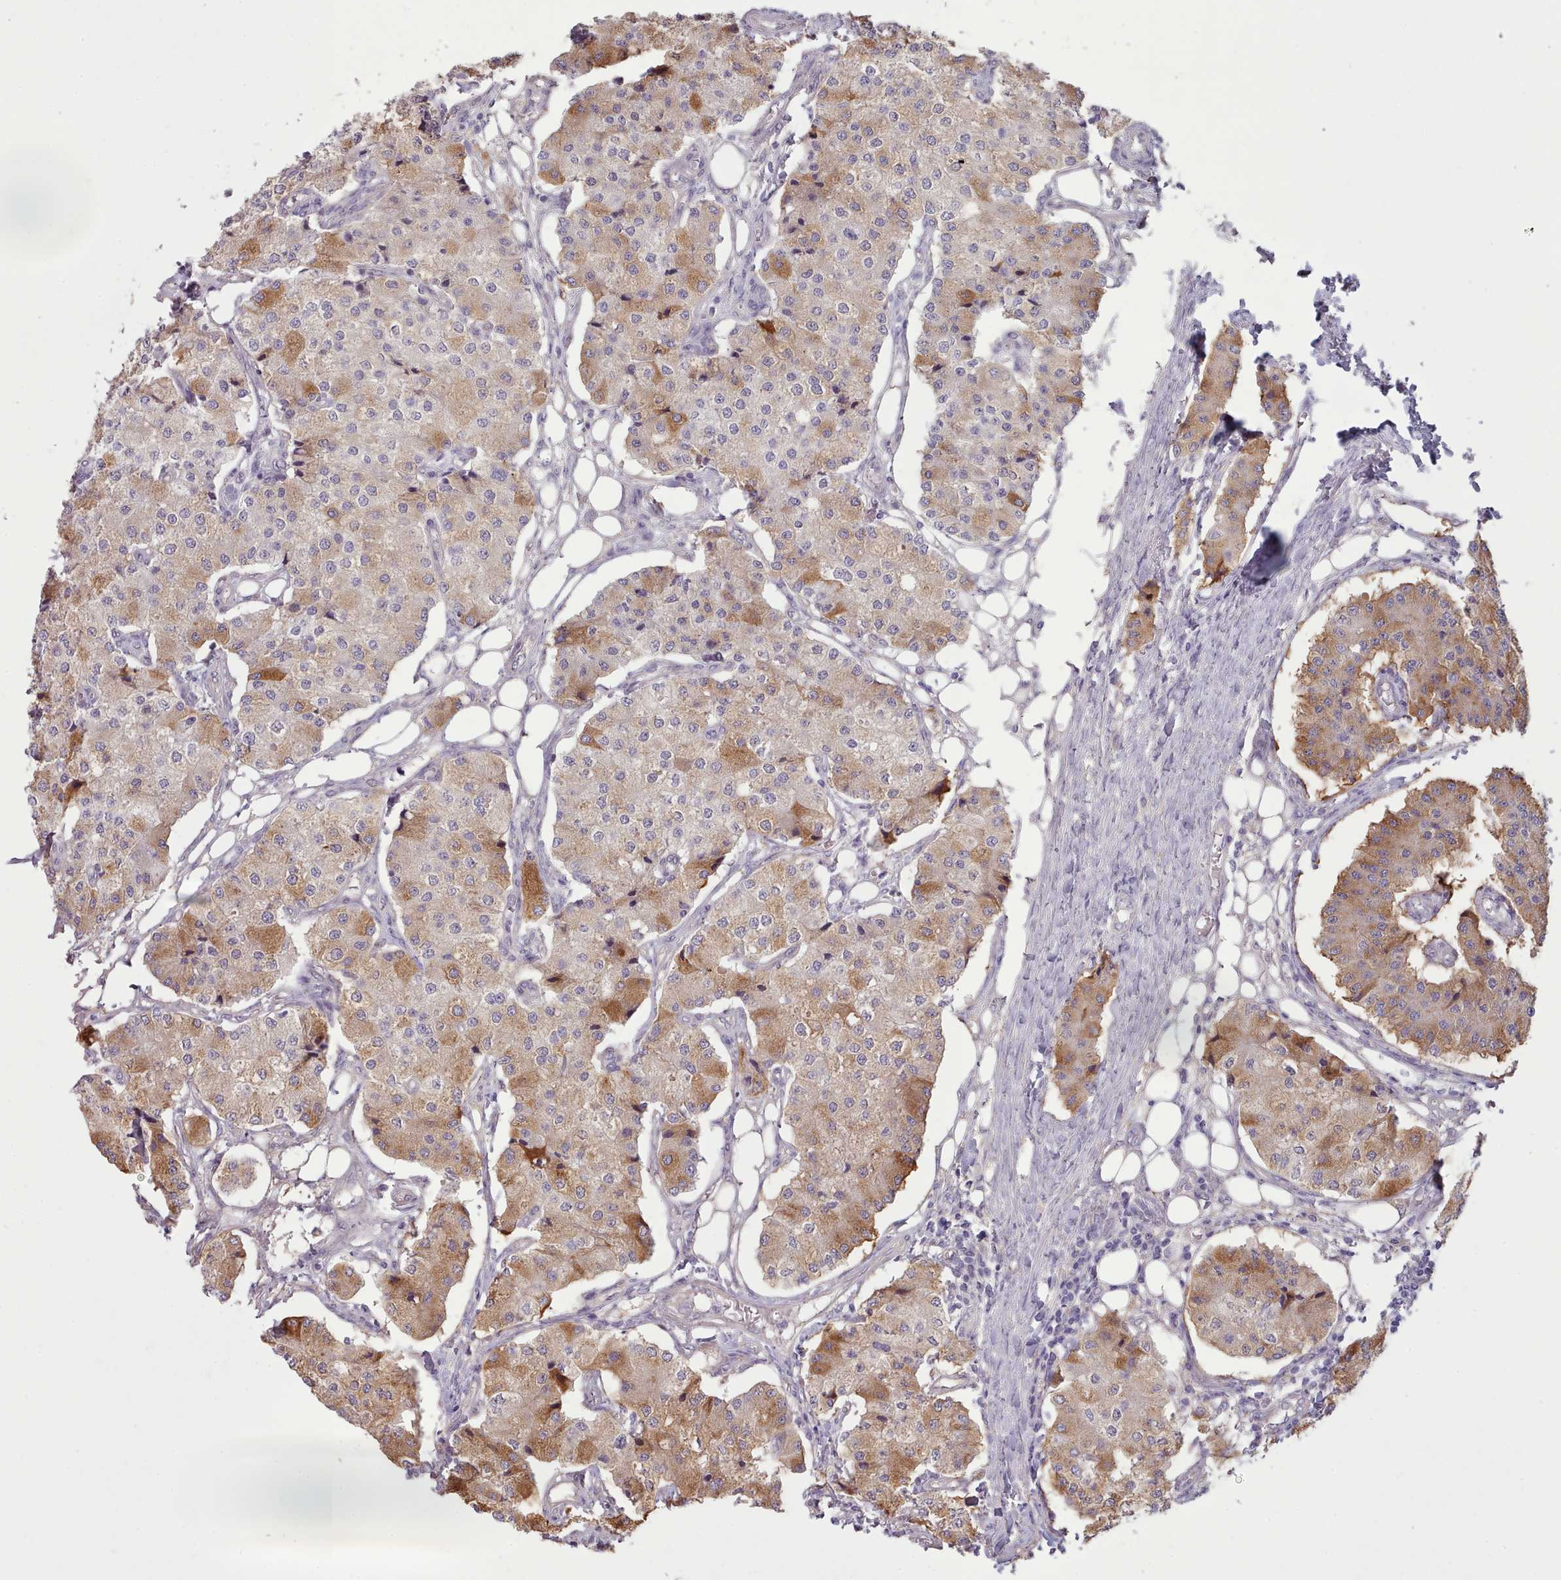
{"staining": {"intensity": "moderate", "quantity": "25%-75%", "location": "cytoplasmic/membranous"}, "tissue": "carcinoid", "cell_type": "Tumor cells", "image_type": "cancer", "snomed": [{"axis": "morphology", "description": "Carcinoid, malignant, NOS"}, {"axis": "topography", "description": "Colon"}], "caption": "A brown stain shows moderate cytoplasmic/membranous expression of a protein in human malignant carcinoid tumor cells. The staining is performed using DAB (3,3'-diaminobenzidine) brown chromogen to label protein expression. The nuclei are counter-stained blue using hematoxylin.", "gene": "DPF1", "patient": {"sex": "female", "age": 52}}